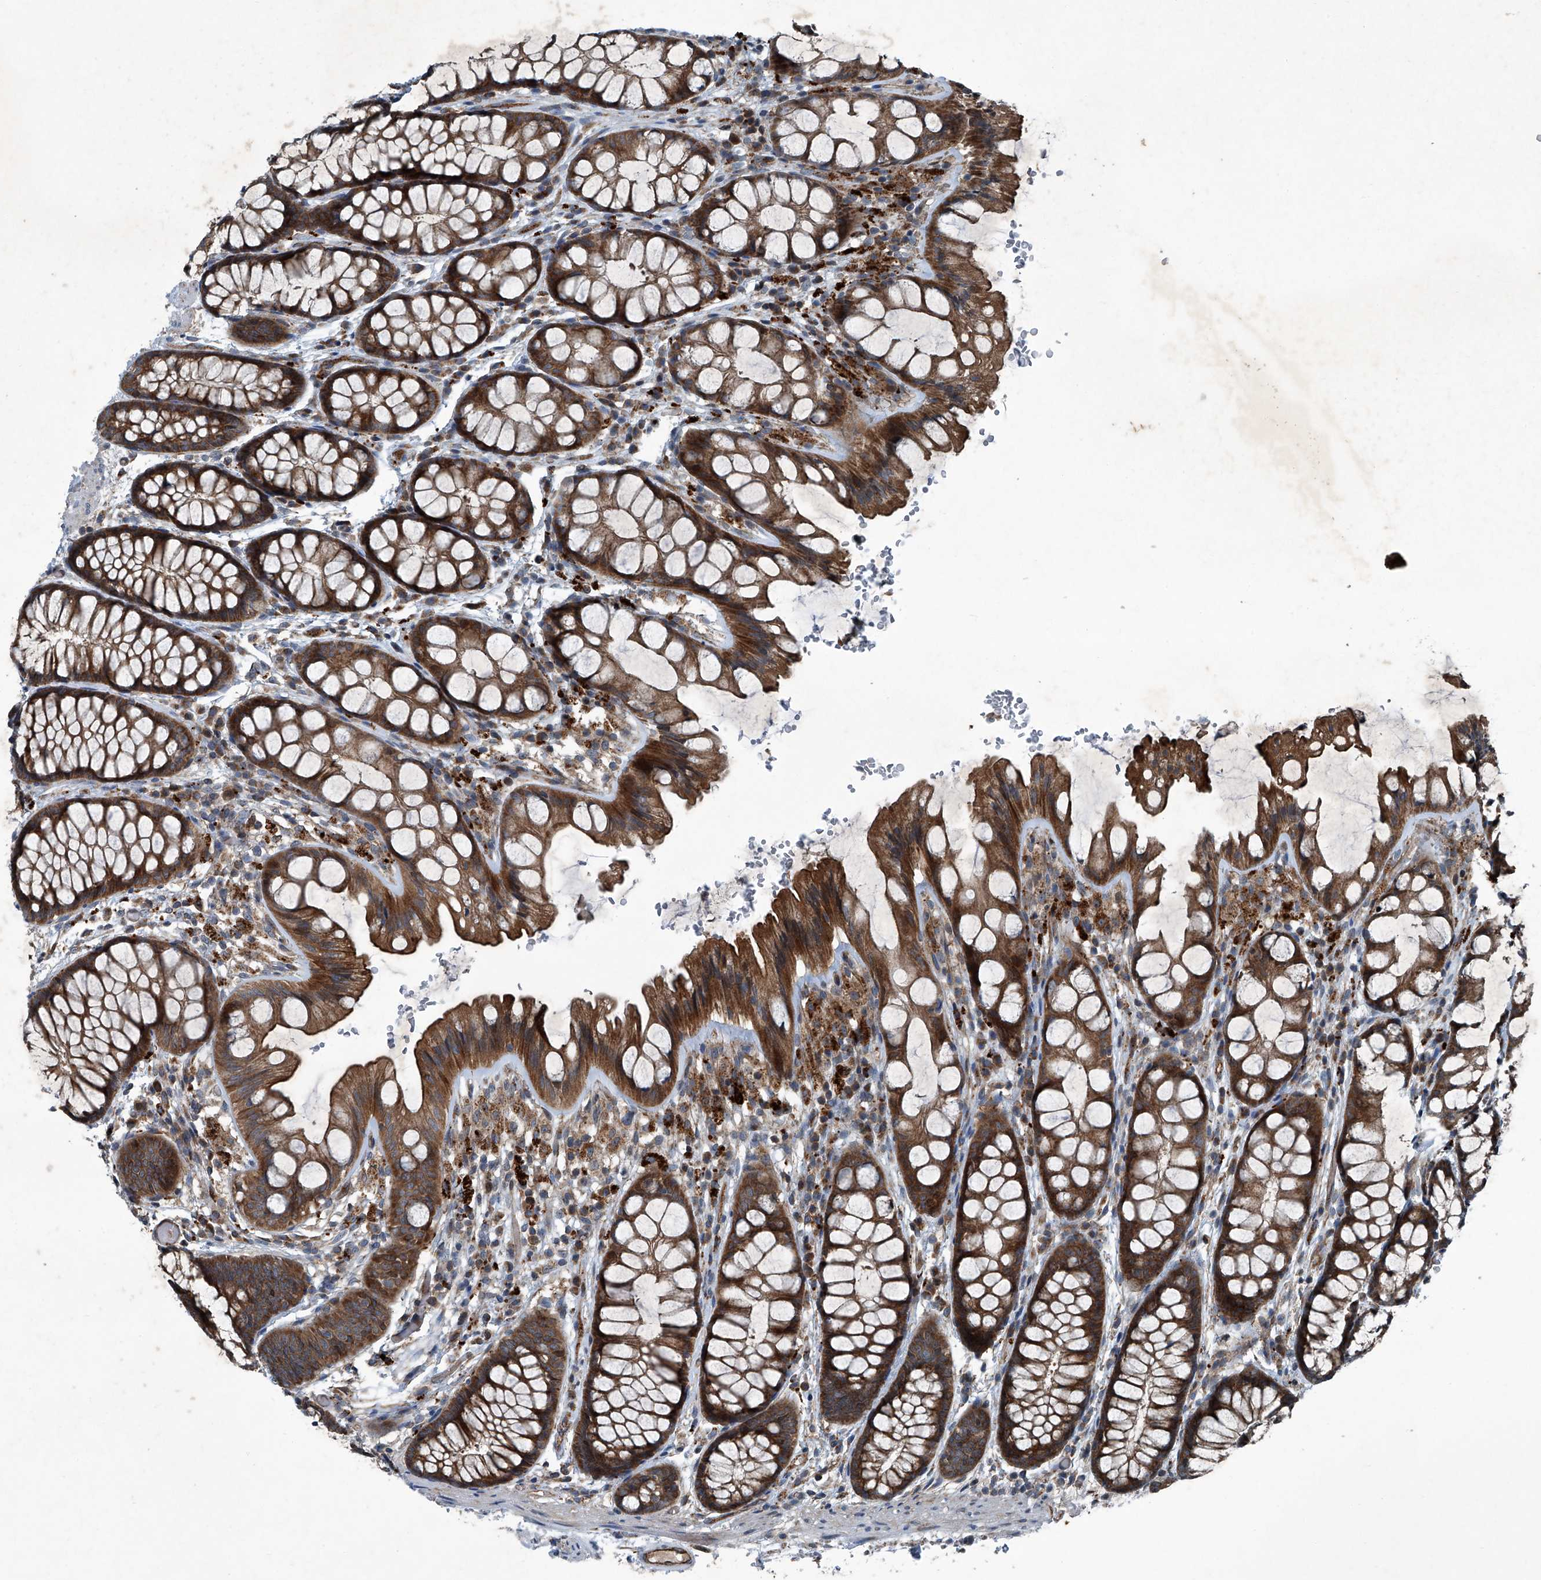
{"staining": {"intensity": "moderate", "quantity": ">75%", "location": "cytoplasmic/membranous"}, "tissue": "colon", "cell_type": "Endothelial cells", "image_type": "normal", "snomed": [{"axis": "morphology", "description": "Normal tissue, NOS"}, {"axis": "topography", "description": "Colon"}], "caption": "A medium amount of moderate cytoplasmic/membranous staining is present in approximately >75% of endothelial cells in normal colon.", "gene": "SENP2", "patient": {"sex": "male", "age": 47}}